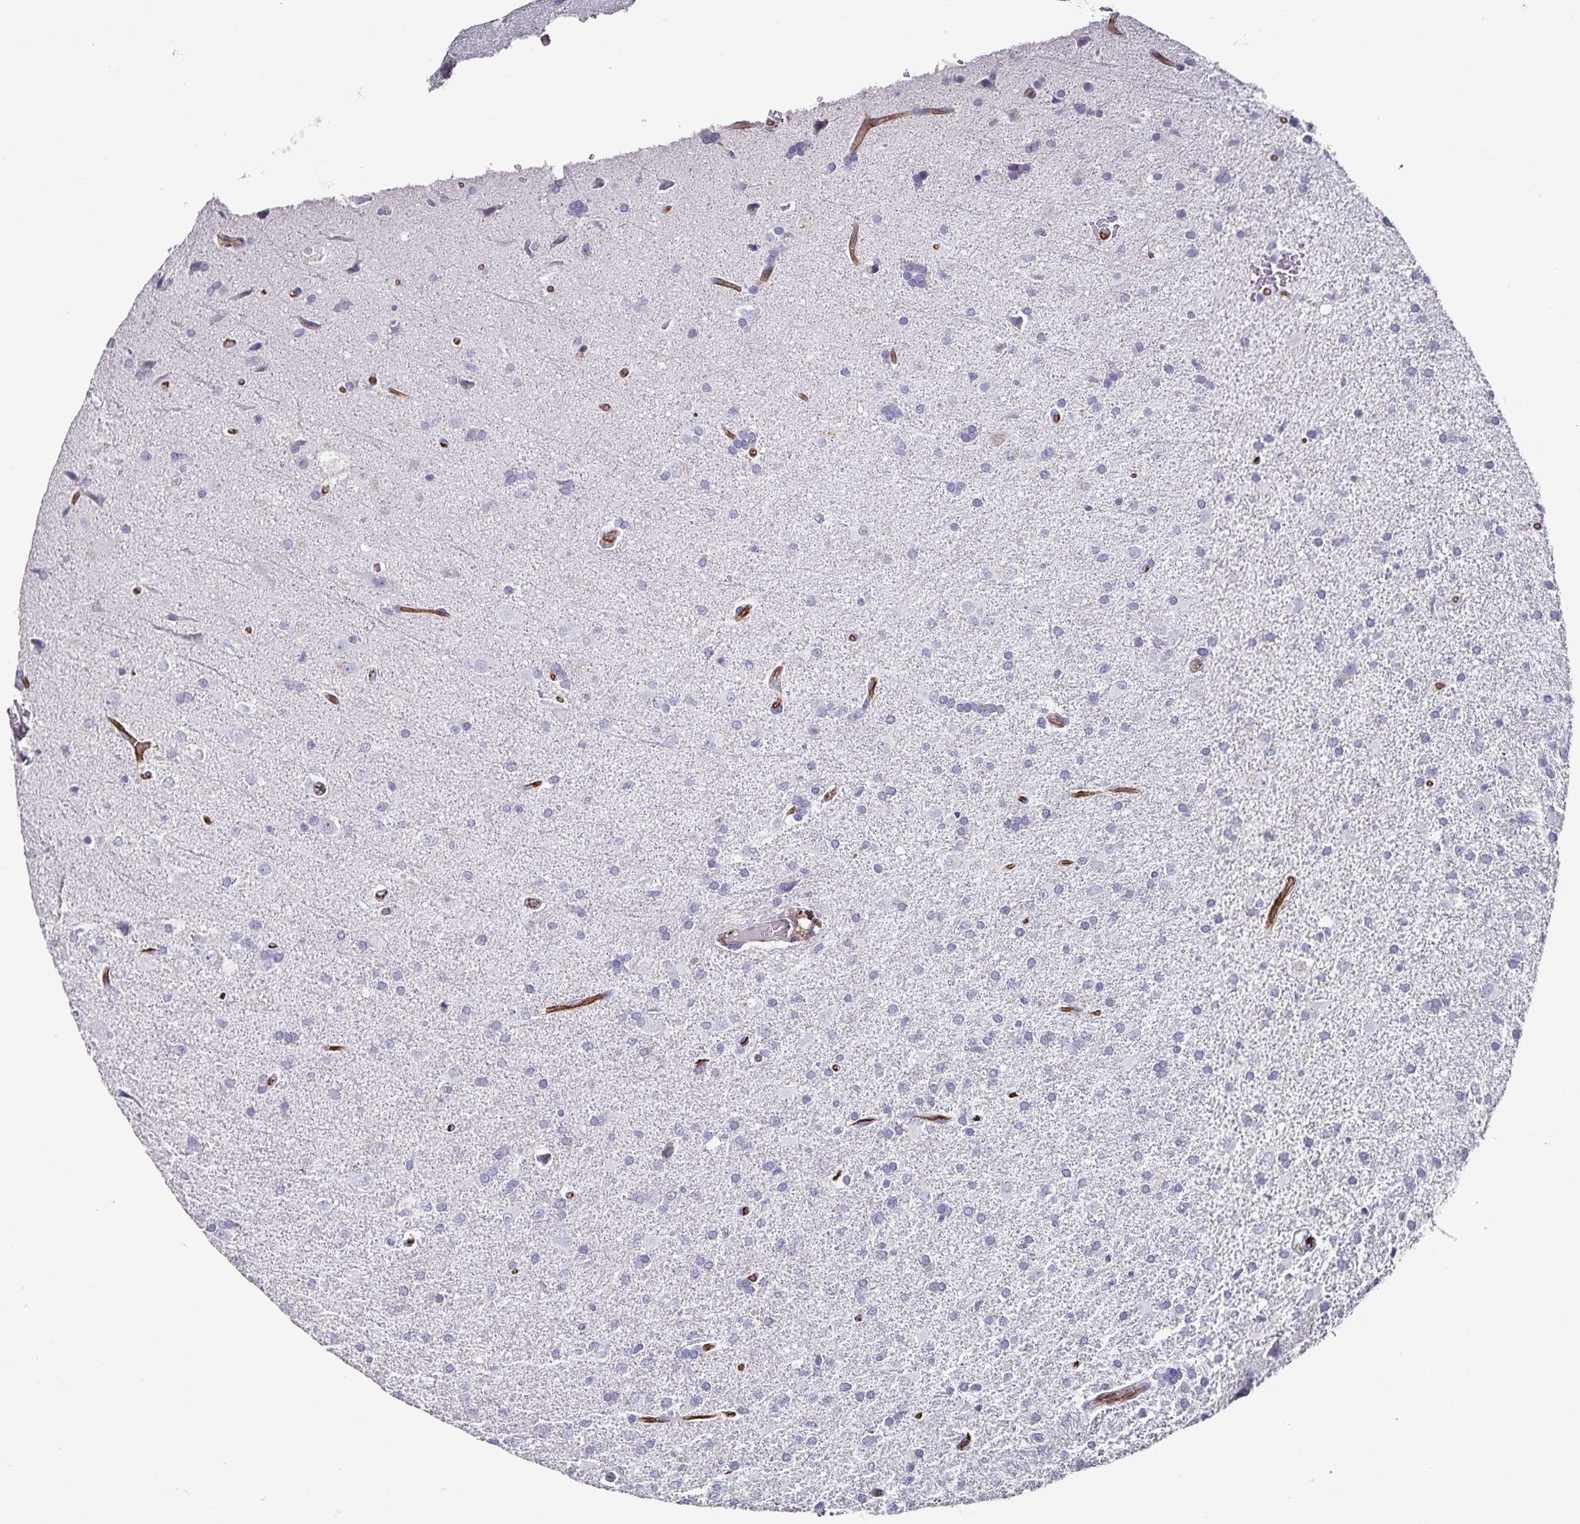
{"staining": {"intensity": "negative", "quantity": "none", "location": "none"}, "tissue": "glioma", "cell_type": "Tumor cells", "image_type": "cancer", "snomed": [{"axis": "morphology", "description": "Glioma, malignant, High grade"}, {"axis": "topography", "description": "Brain"}], "caption": "Tumor cells show no significant staining in high-grade glioma (malignant).", "gene": "PODXL", "patient": {"sex": "male", "age": 68}}